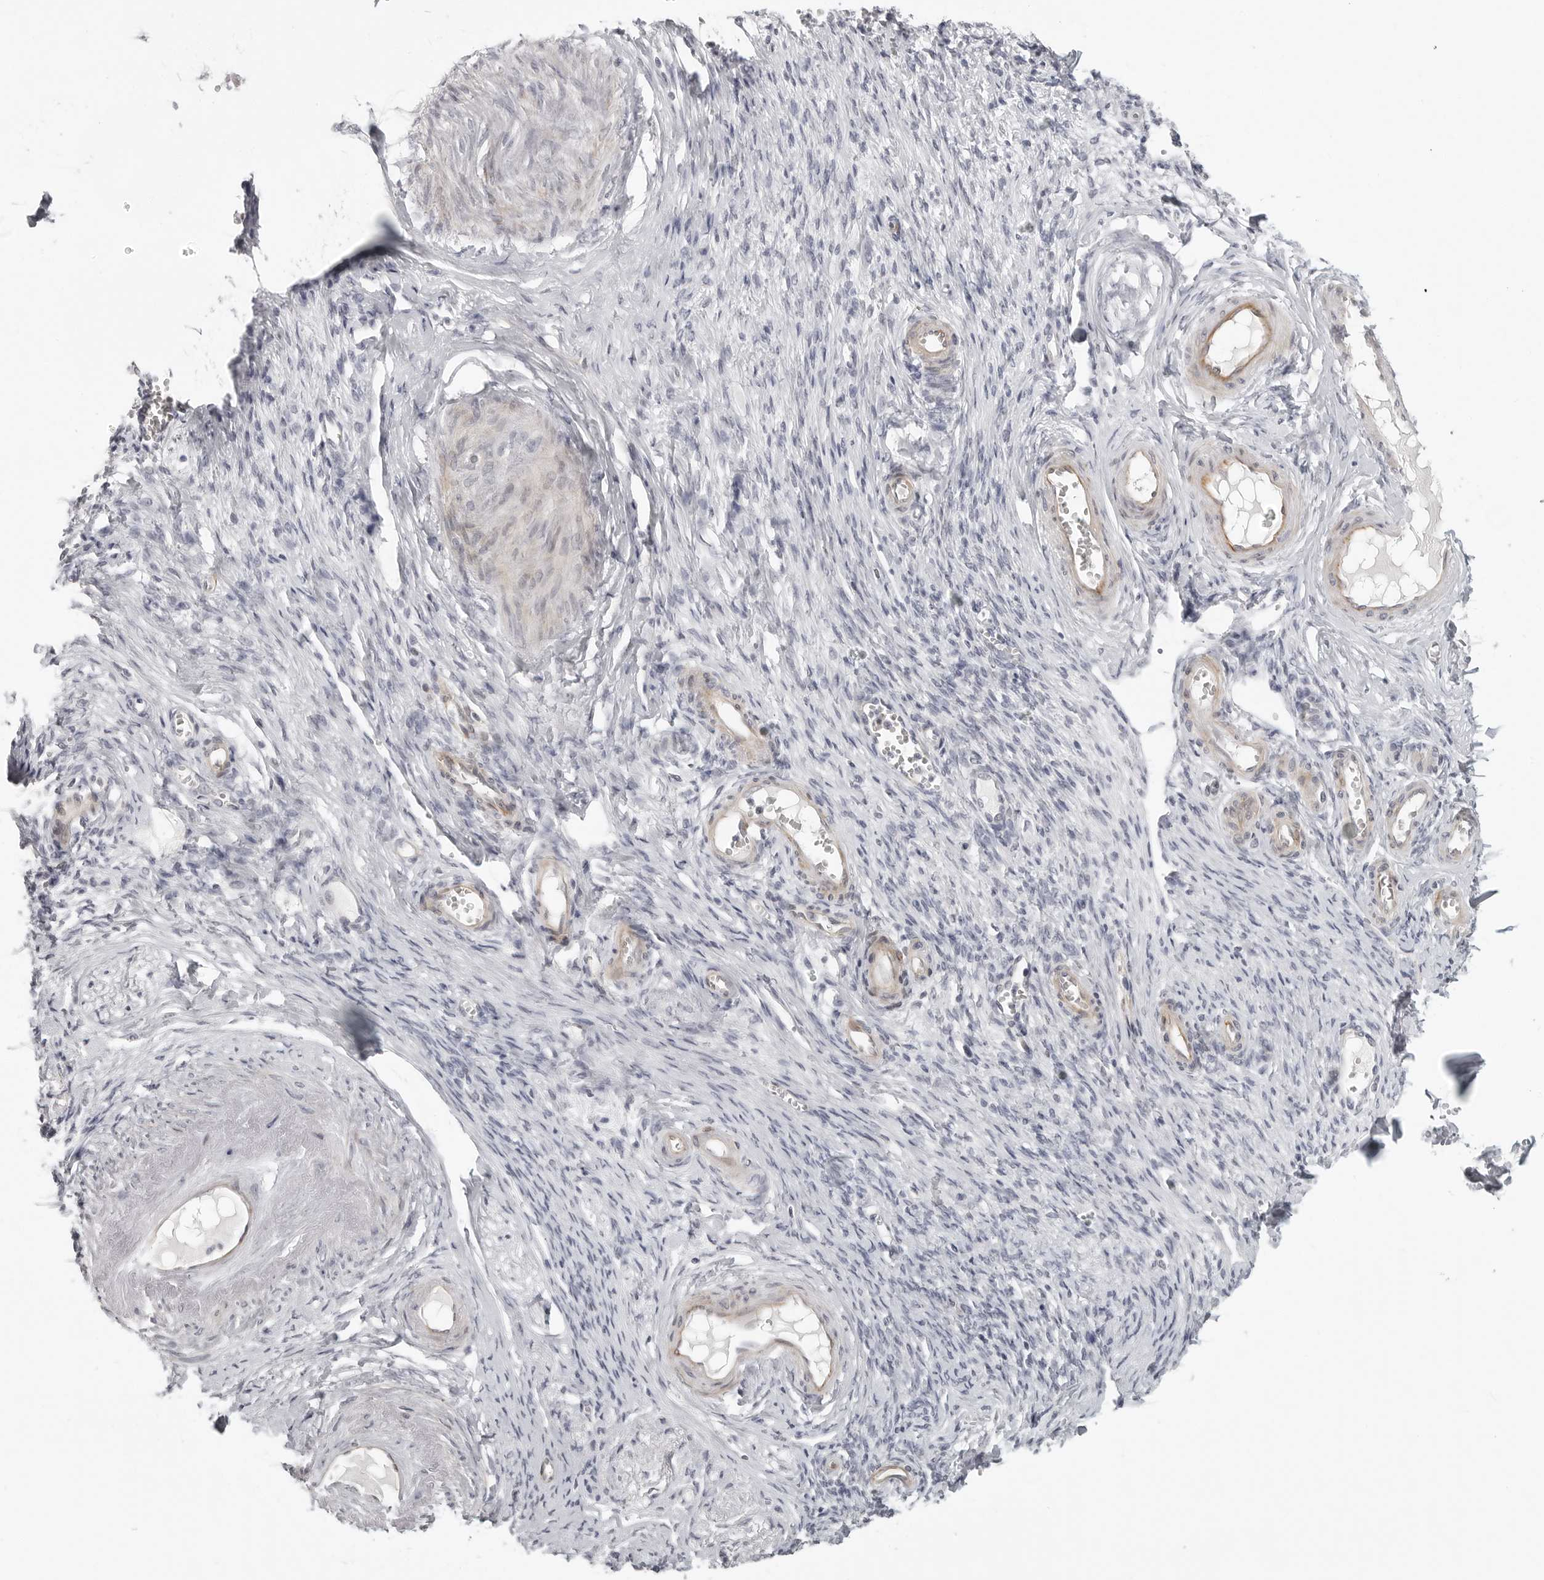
{"staining": {"intensity": "negative", "quantity": "none", "location": "none"}, "tissue": "adipose tissue", "cell_type": "Adipocytes", "image_type": "normal", "snomed": [{"axis": "morphology", "description": "Normal tissue, NOS"}, {"axis": "topography", "description": "Vascular tissue"}, {"axis": "topography", "description": "Fallopian tube"}, {"axis": "topography", "description": "Ovary"}], "caption": "This is an IHC photomicrograph of benign human adipose tissue. There is no positivity in adipocytes.", "gene": "TUT4", "patient": {"sex": "female", "age": 67}}